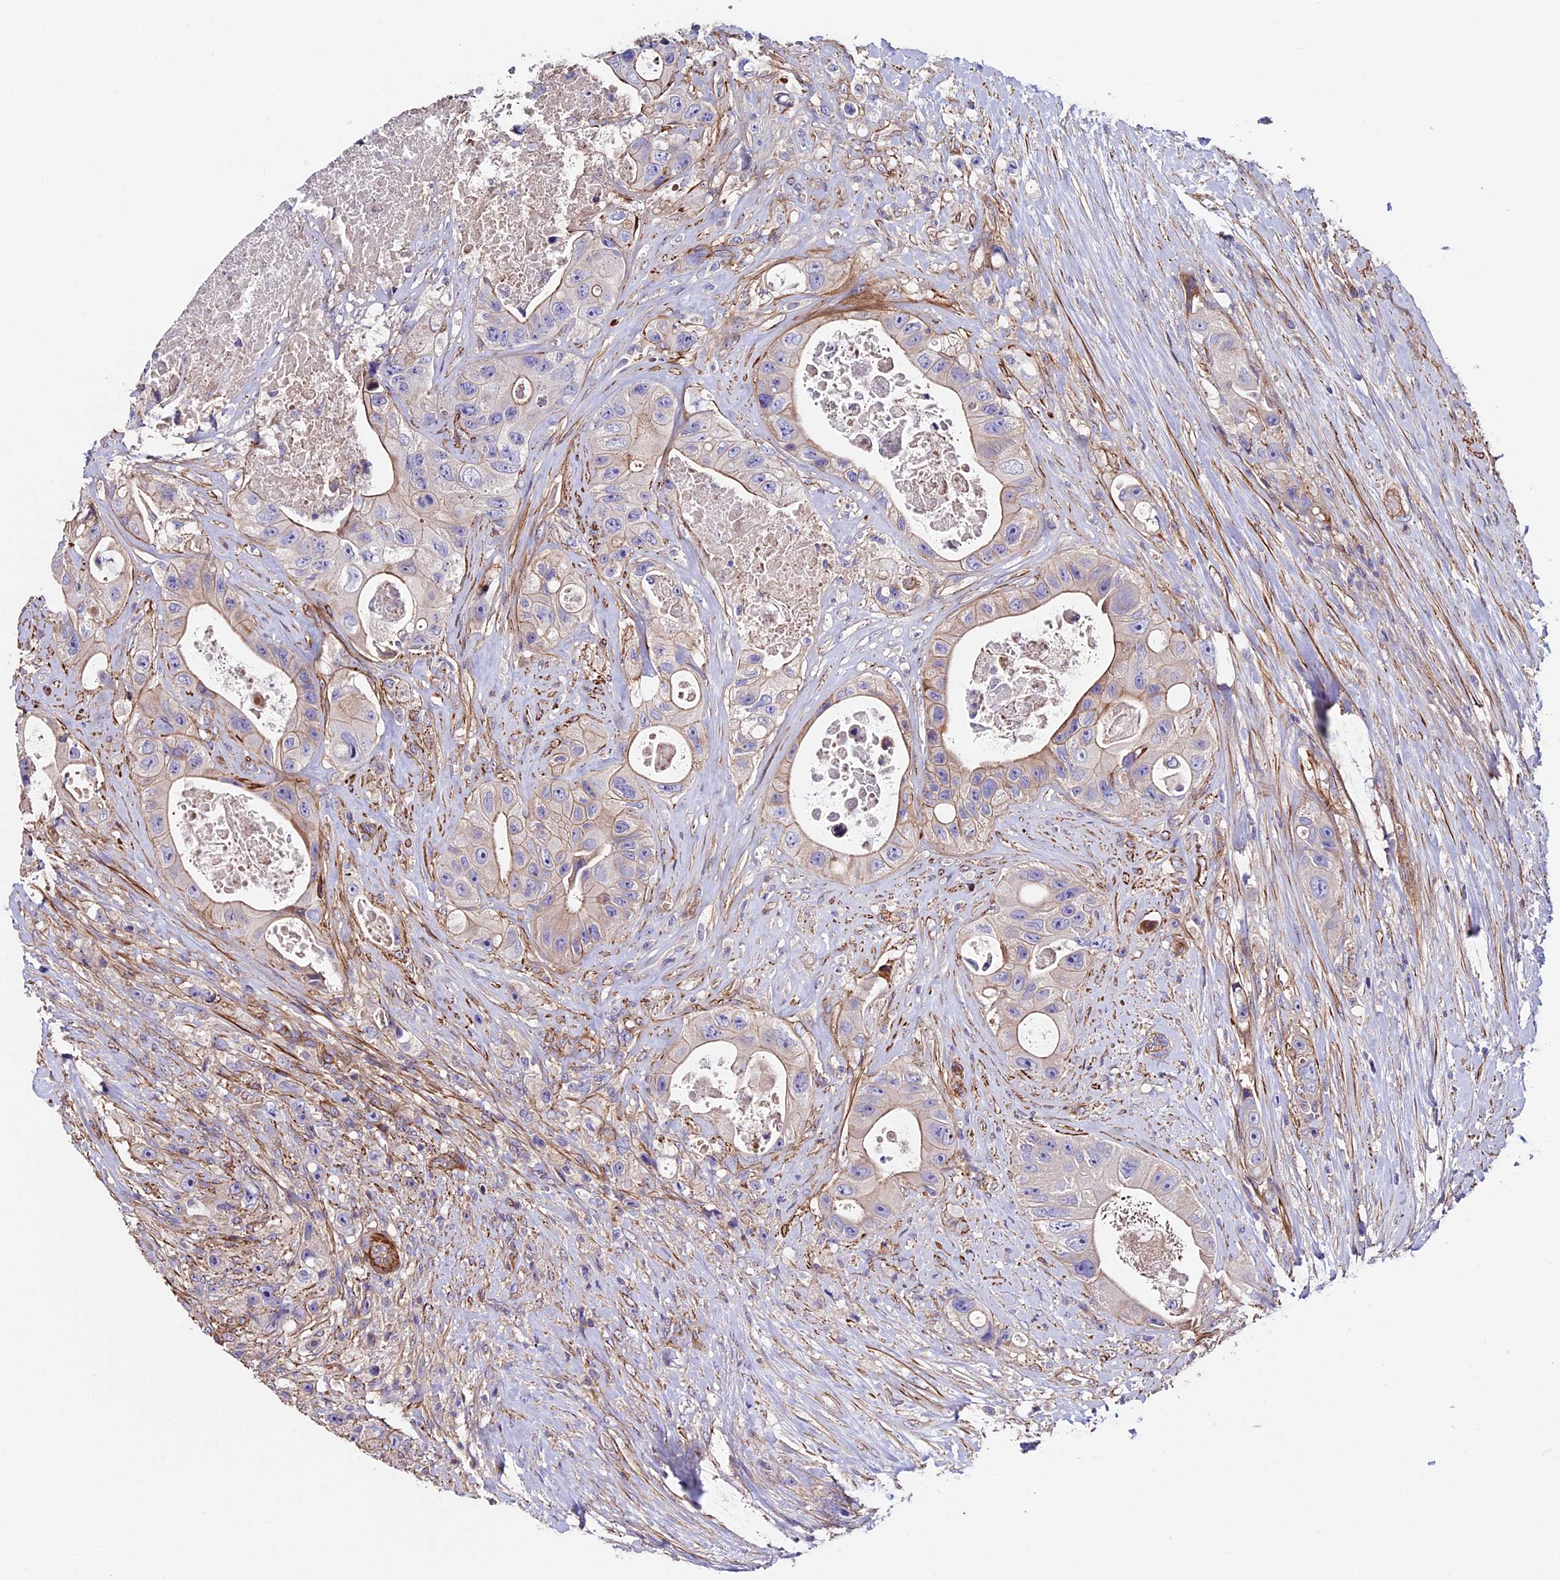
{"staining": {"intensity": "weak", "quantity": "25%-75%", "location": "cytoplasmic/membranous"}, "tissue": "colorectal cancer", "cell_type": "Tumor cells", "image_type": "cancer", "snomed": [{"axis": "morphology", "description": "Adenocarcinoma, NOS"}, {"axis": "topography", "description": "Colon"}], "caption": "A high-resolution photomicrograph shows immunohistochemistry staining of colorectal cancer (adenocarcinoma), which displays weak cytoplasmic/membranous positivity in about 25%-75% of tumor cells. (IHC, brightfield microscopy, high magnification).", "gene": "EVA1B", "patient": {"sex": "female", "age": 46}}